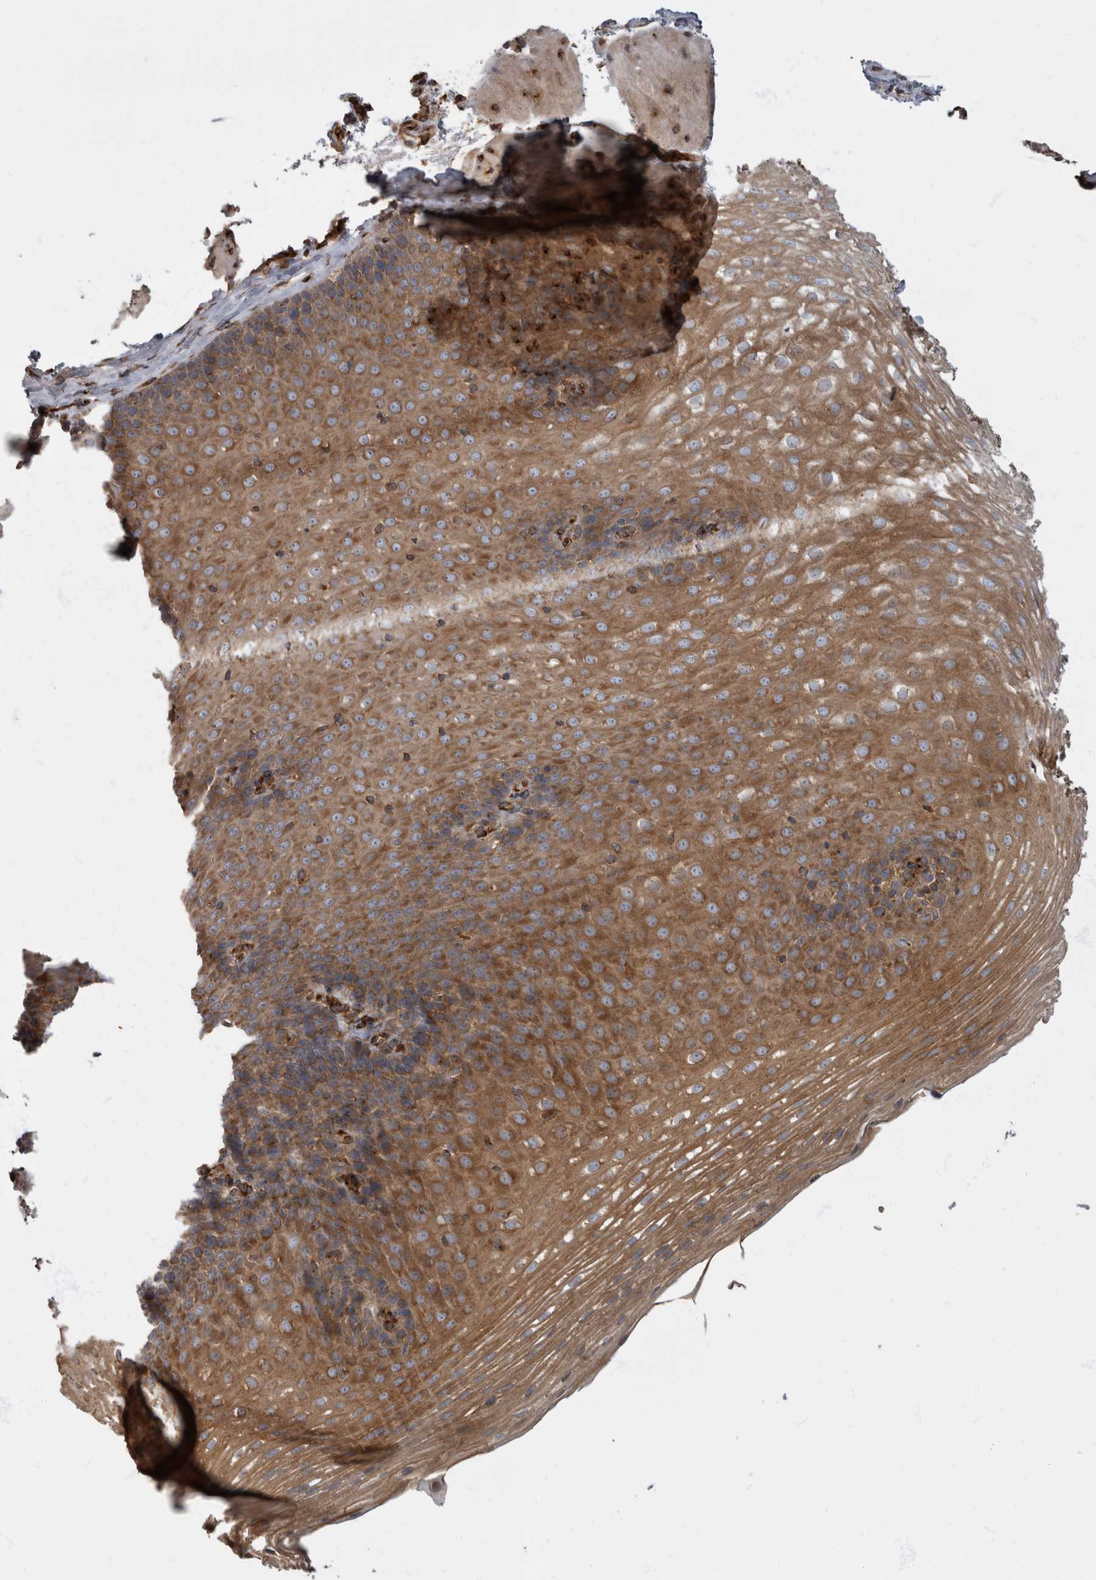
{"staining": {"intensity": "moderate", "quantity": ">75%", "location": "cytoplasmic/membranous"}, "tissue": "esophagus", "cell_type": "Squamous epithelial cells", "image_type": "normal", "snomed": [{"axis": "morphology", "description": "Normal tissue, NOS"}, {"axis": "topography", "description": "Esophagus"}], "caption": "IHC (DAB (3,3'-diaminobenzidine)) staining of unremarkable esophagus shows moderate cytoplasmic/membranous protein positivity in approximately >75% of squamous epithelial cells.", "gene": "HOOK3", "patient": {"sex": "female", "age": 66}}